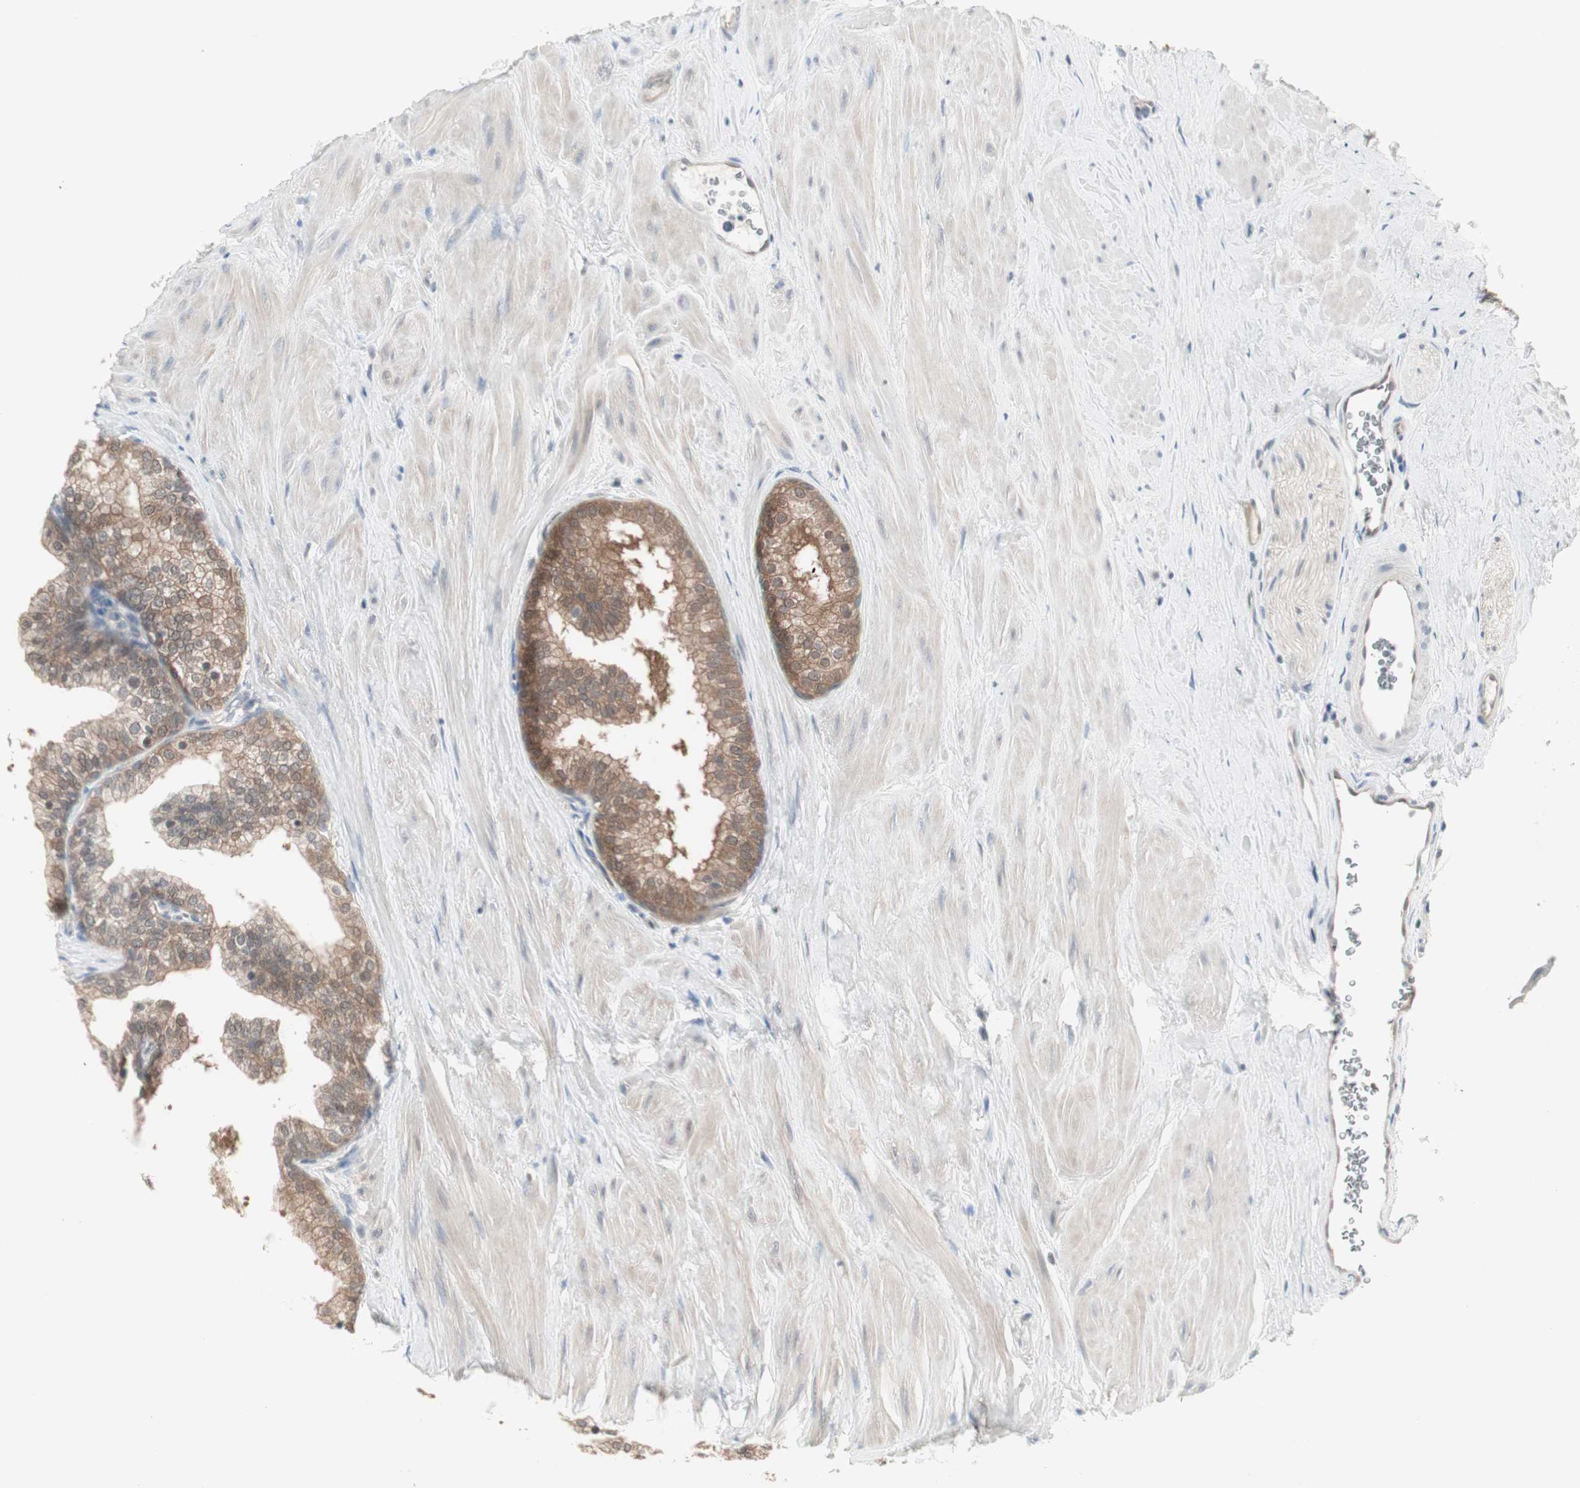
{"staining": {"intensity": "moderate", "quantity": ">75%", "location": "cytoplasmic/membranous"}, "tissue": "prostate", "cell_type": "Glandular cells", "image_type": "normal", "snomed": [{"axis": "morphology", "description": "Normal tissue, NOS"}, {"axis": "topography", "description": "Prostate"}], "caption": "Human prostate stained with a brown dye reveals moderate cytoplasmic/membranous positive expression in about >75% of glandular cells.", "gene": "PTPA", "patient": {"sex": "male", "age": 60}}